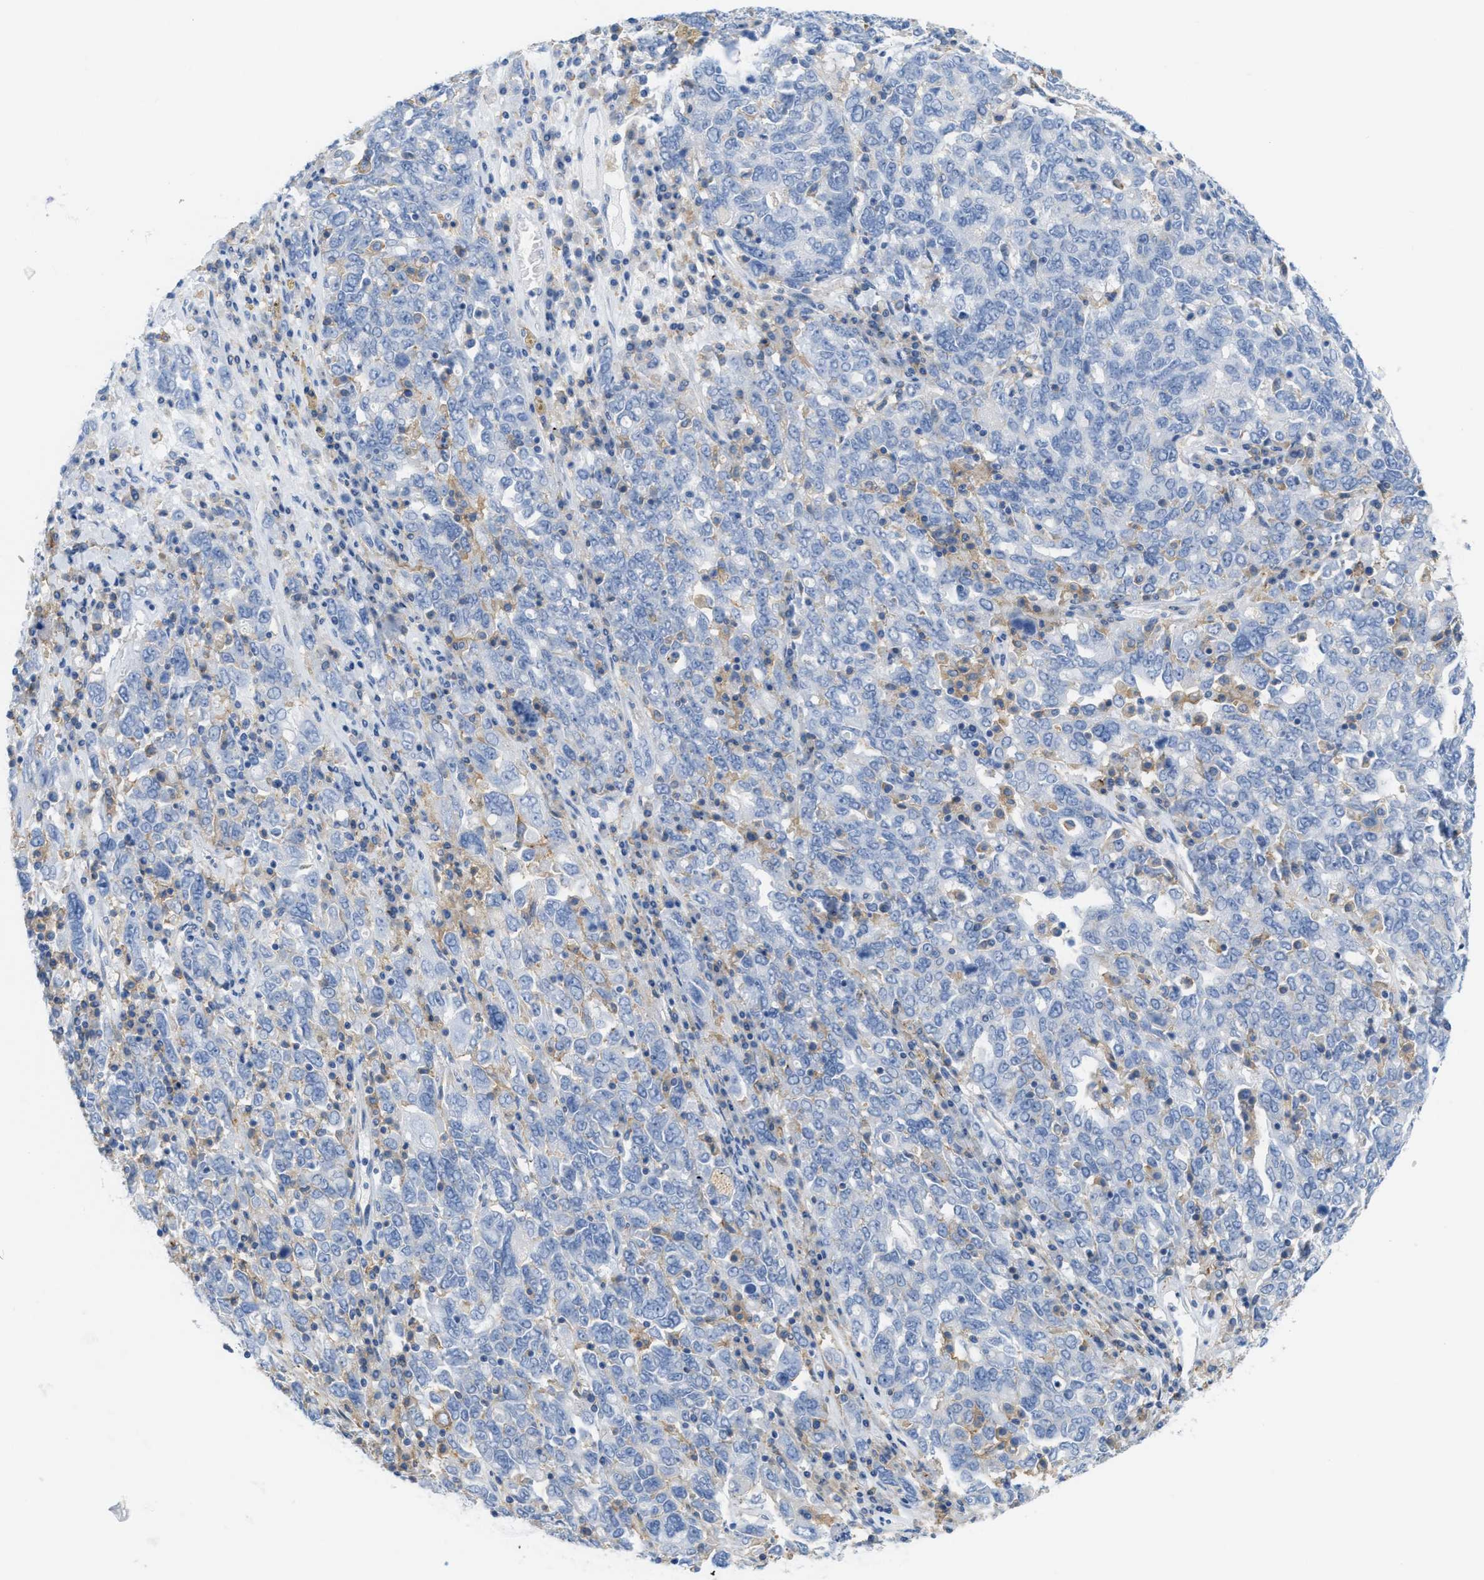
{"staining": {"intensity": "negative", "quantity": "none", "location": "none"}, "tissue": "ovarian cancer", "cell_type": "Tumor cells", "image_type": "cancer", "snomed": [{"axis": "morphology", "description": "Carcinoma, endometroid"}, {"axis": "topography", "description": "Ovary"}], "caption": "A micrograph of human ovarian cancer is negative for staining in tumor cells.", "gene": "SLC3A2", "patient": {"sex": "female", "age": 62}}